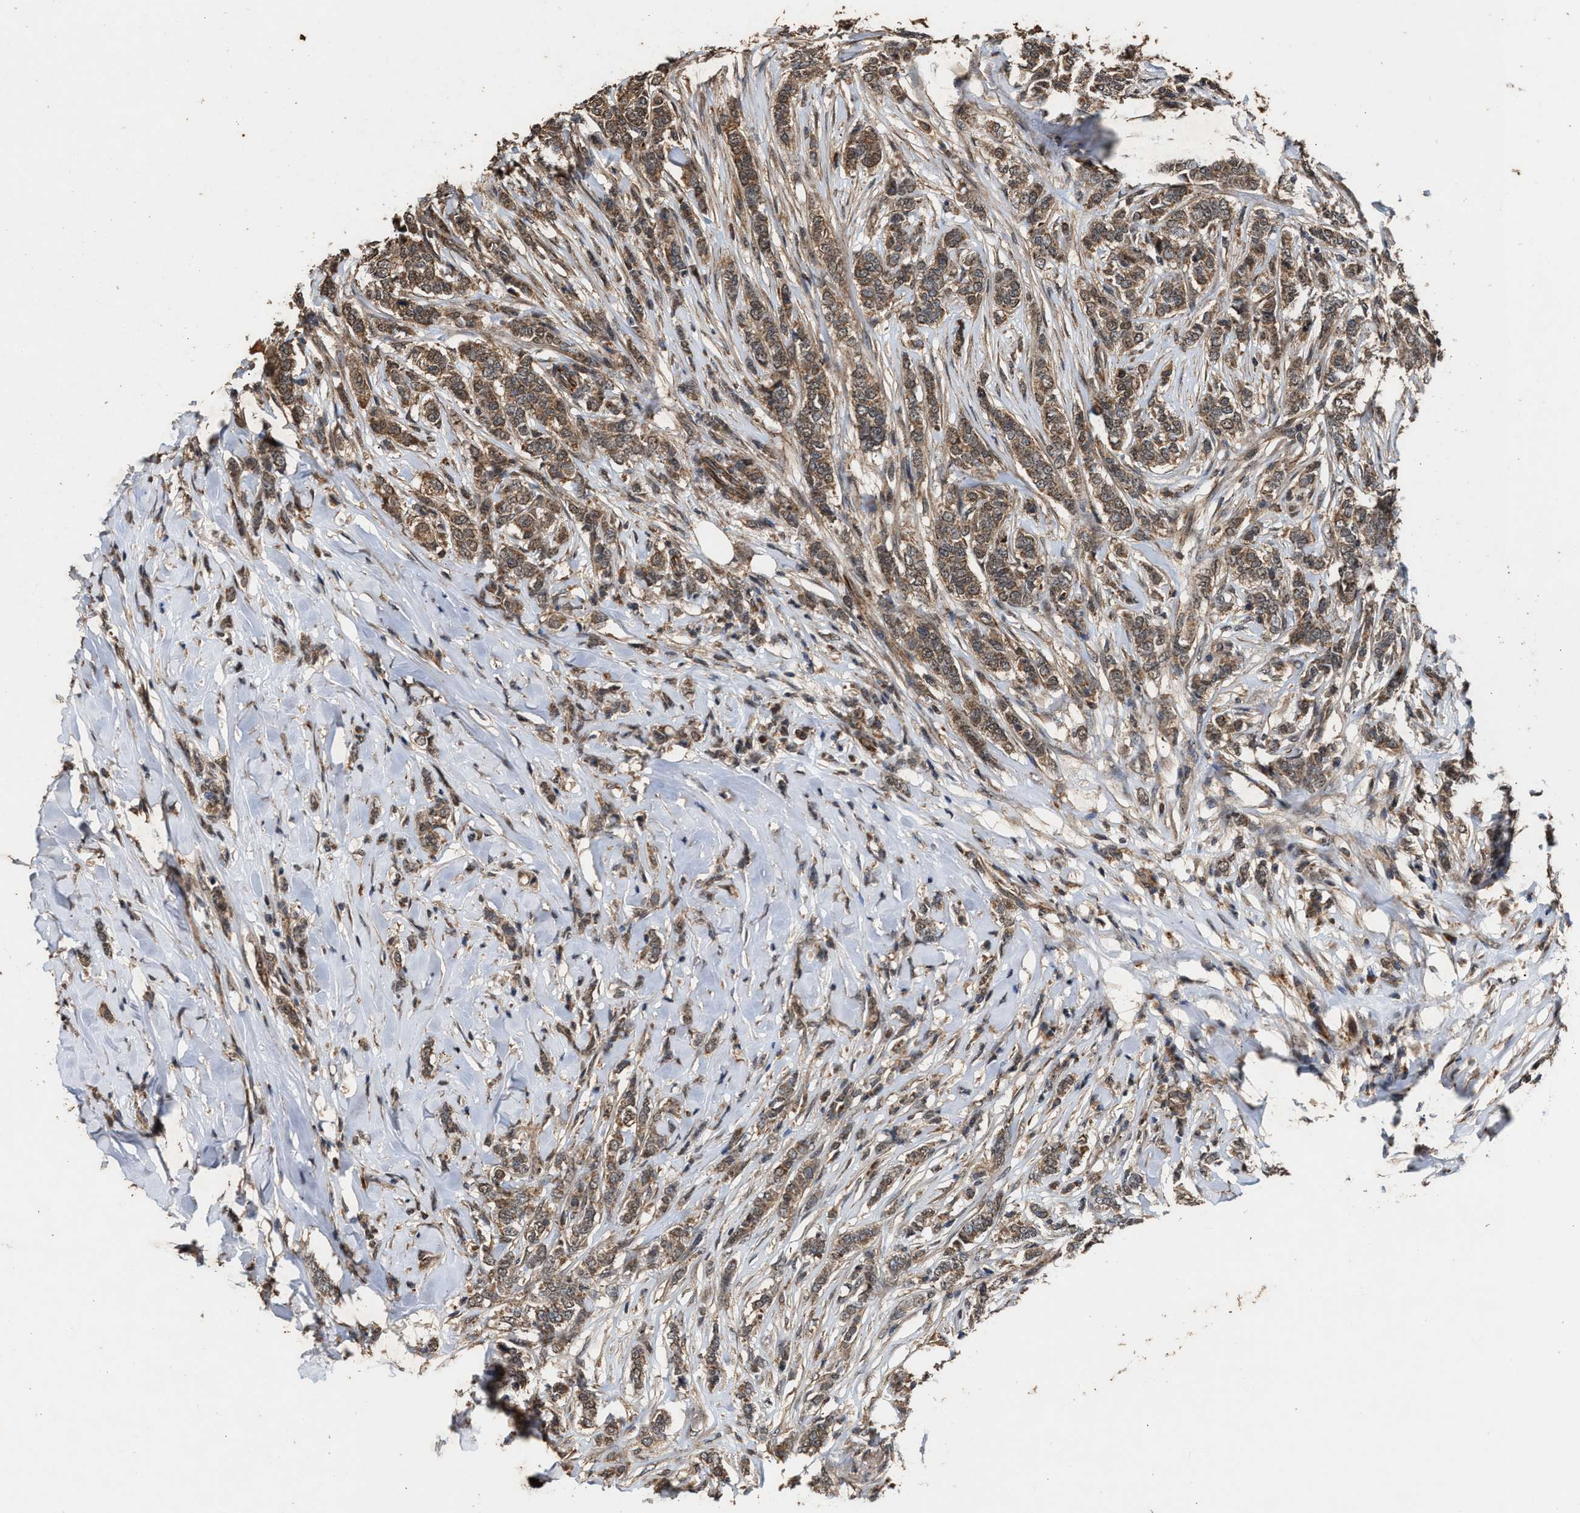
{"staining": {"intensity": "moderate", "quantity": ">75%", "location": "cytoplasmic/membranous"}, "tissue": "breast cancer", "cell_type": "Tumor cells", "image_type": "cancer", "snomed": [{"axis": "morphology", "description": "Lobular carcinoma"}, {"axis": "topography", "description": "Skin"}, {"axis": "topography", "description": "Breast"}], "caption": "Moderate cytoplasmic/membranous positivity is identified in about >75% of tumor cells in breast cancer (lobular carcinoma).", "gene": "ZNHIT6", "patient": {"sex": "female", "age": 46}}